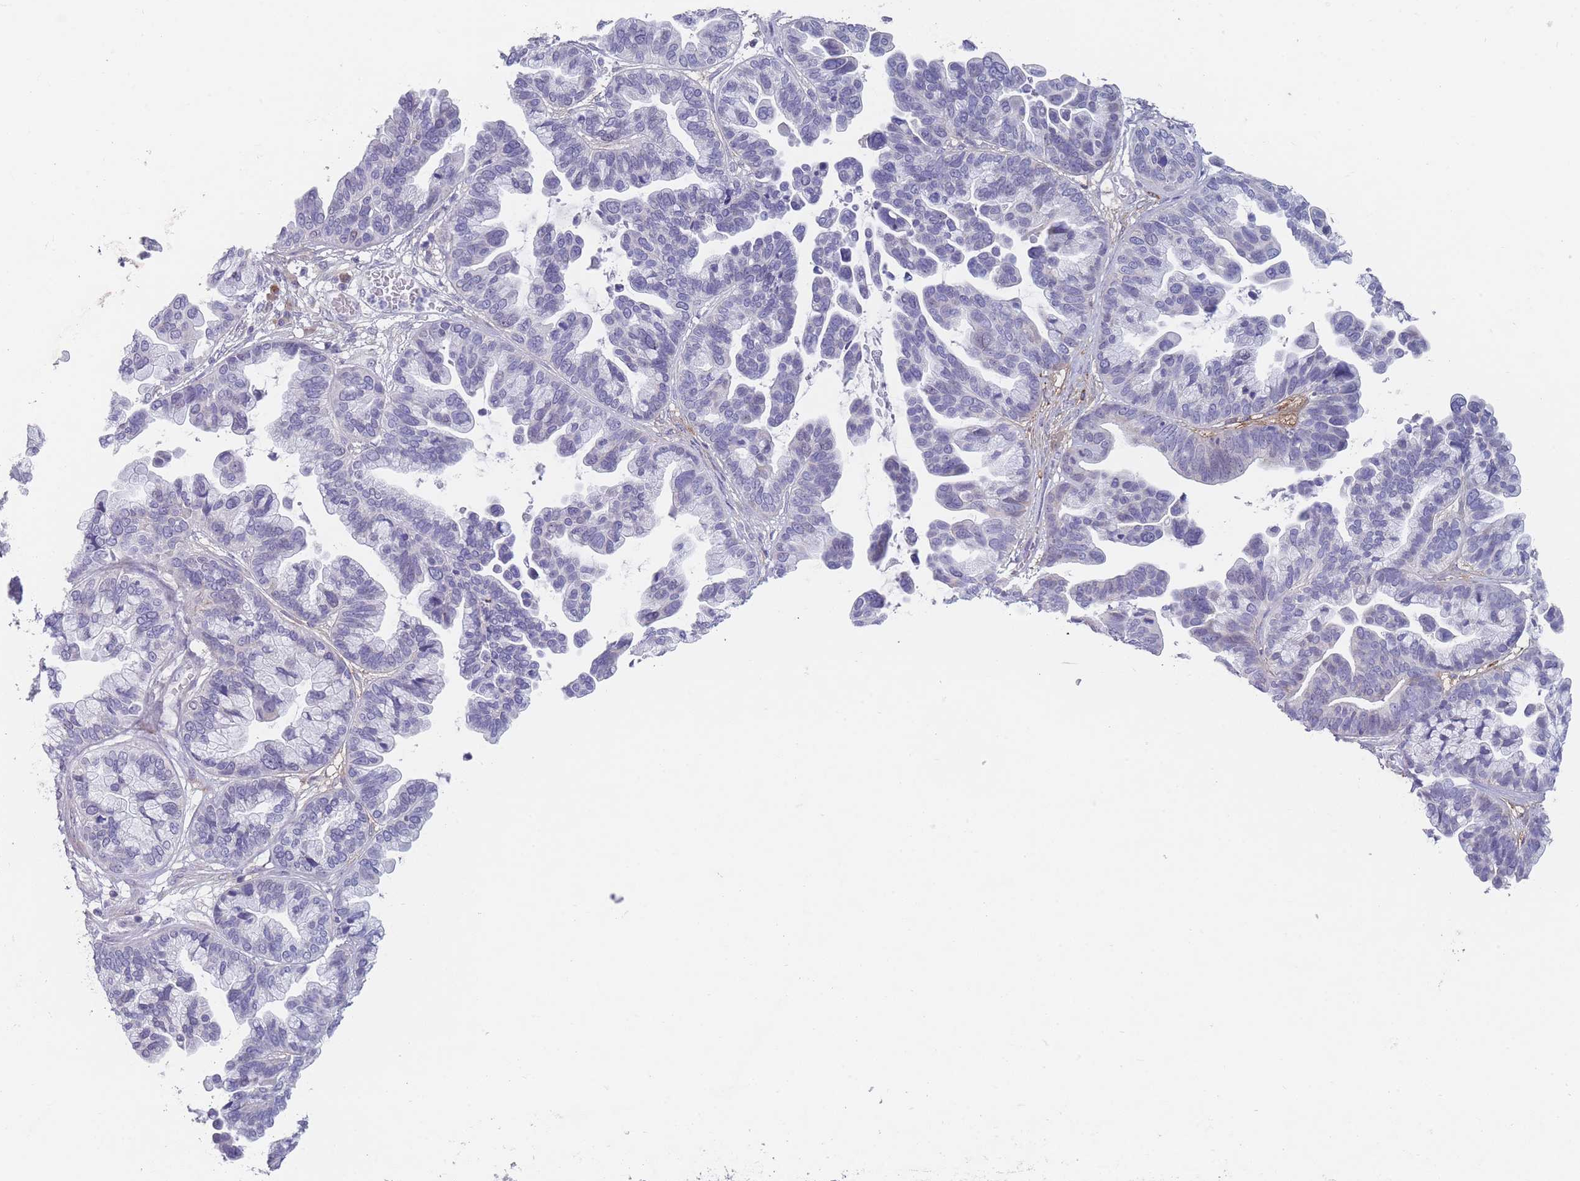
{"staining": {"intensity": "moderate", "quantity": "<25%", "location": "cytoplasmic/membranous"}, "tissue": "ovarian cancer", "cell_type": "Tumor cells", "image_type": "cancer", "snomed": [{"axis": "morphology", "description": "Cystadenocarcinoma, serous, NOS"}, {"axis": "topography", "description": "Ovary"}], "caption": "Immunohistochemistry photomicrograph of human ovarian cancer stained for a protein (brown), which shows low levels of moderate cytoplasmic/membranous staining in approximately <25% of tumor cells.", "gene": "PAIP2B", "patient": {"sex": "female", "age": 56}}